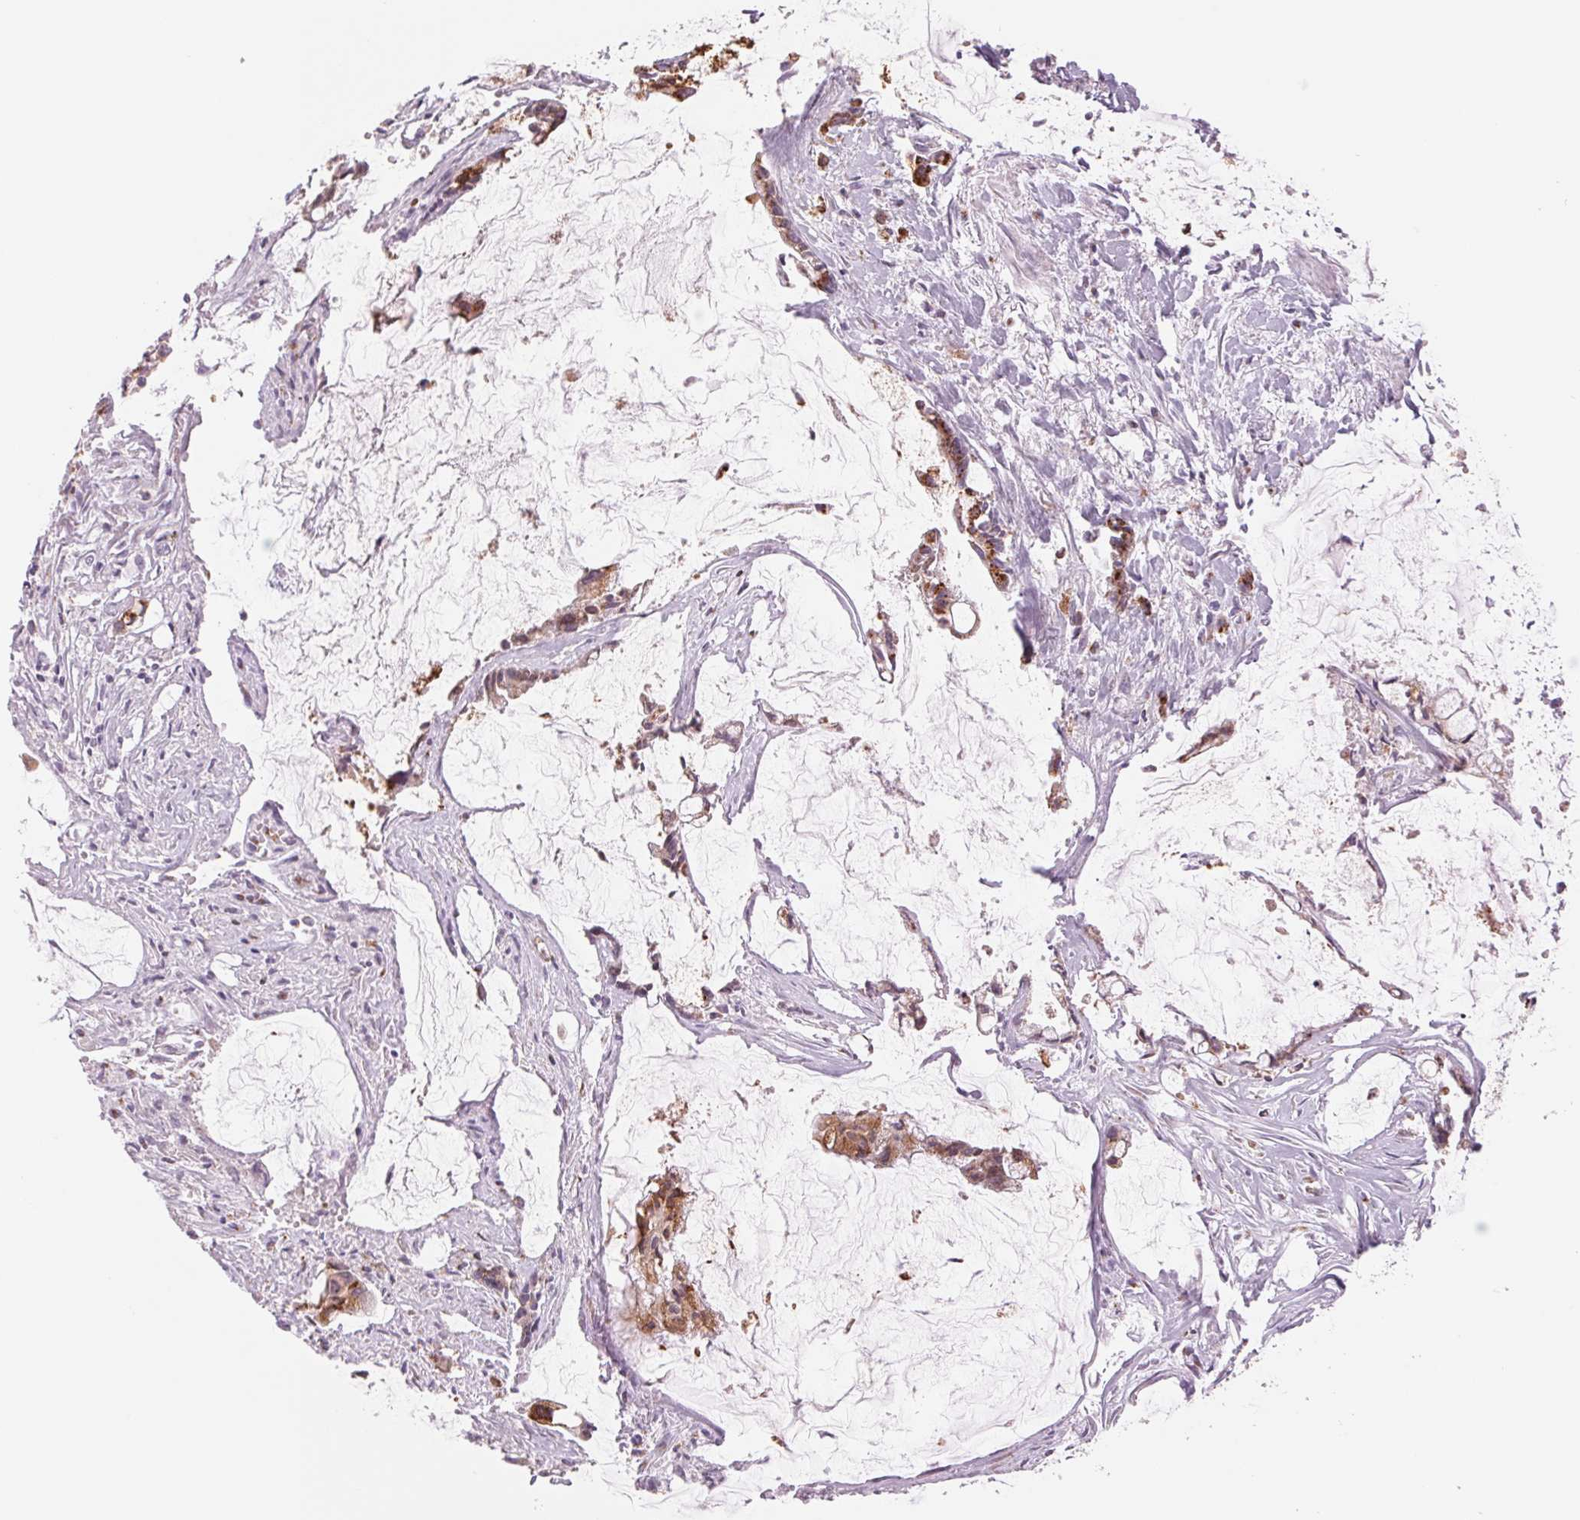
{"staining": {"intensity": "moderate", "quantity": ">75%", "location": "cytoplasmic/membranous"}, "tissue": "ovarian cancer", "cell_type": "Tumor cells", "image_type": "cancer", "snomed": [{"axis": "morphology", "description": "Cystadenocarcinoma, mucinous, NOS"}, {"axis": "topography", "description": "Ovary"}], "caption": "Protein staining by immunohistochemistry shows moderate cytoplasmic/membranous expression in approximately >75% of tumor cells in ovarian mucinous cystadenocarcinoma.", "gene": "GALNT7", "patient": {"sex": "female", "age": 90}}